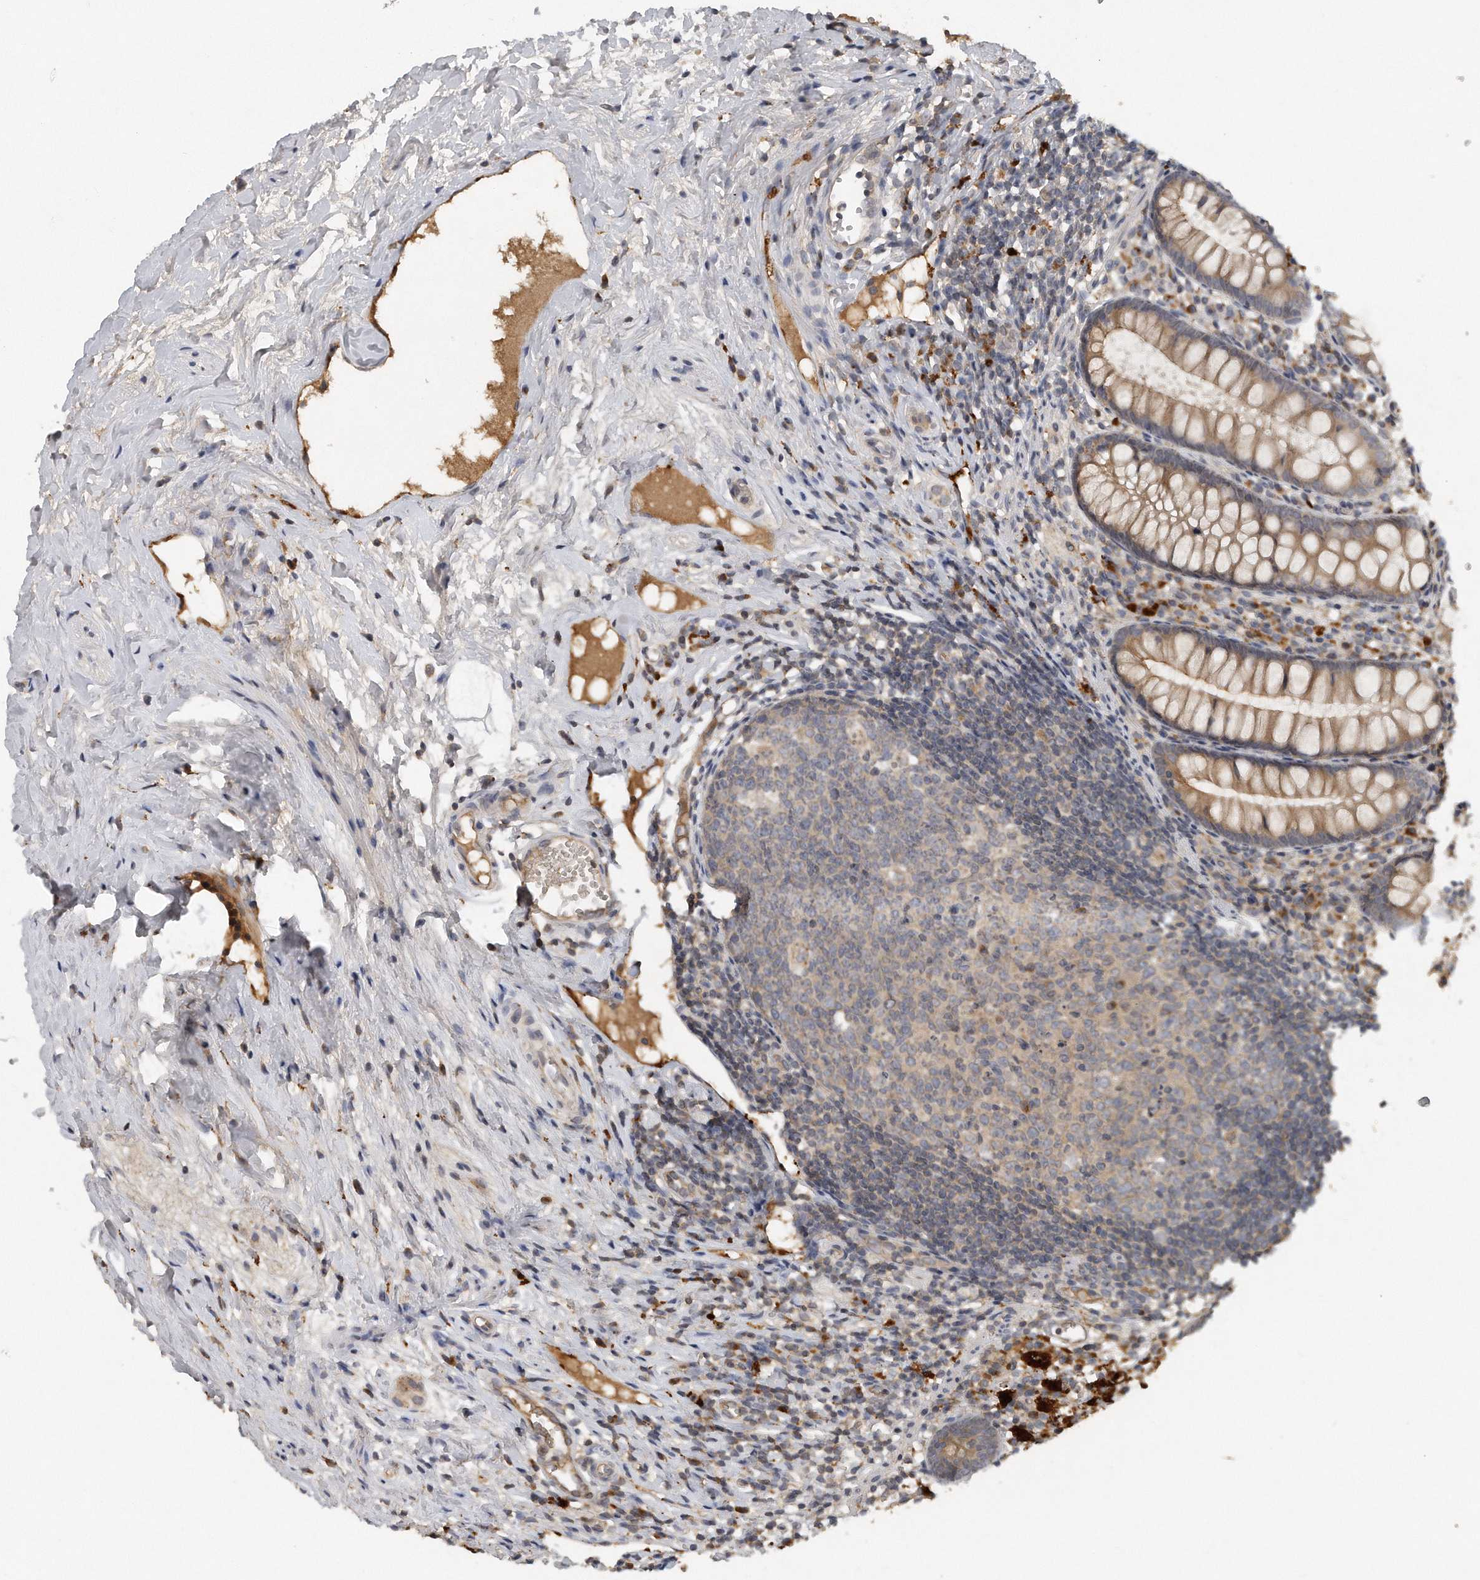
{"staining": {"intensity": "moderate", "quantity": ">75%", "location": "cytoplasmic/membranous"}, "tissue": "appendix", "cell_type": "Glandular cells", "image_type": "normal", "snomed": [{"axis": "morphology", "description": "Normal tissue, NOS"}, {"axis": "topography", "description": "Appendix"}], "caption": "IHC (DAB) staining of unremarkable human appendix displays moderate cytoplasmic/membranous protein positivity in approximately >75% of glandular cells. Immunohistochemistry stains the protein in brown and the nuclei are stained blue.", "gene": "TRAPPC14", "patient": {"sex": "female", "age": 20}}